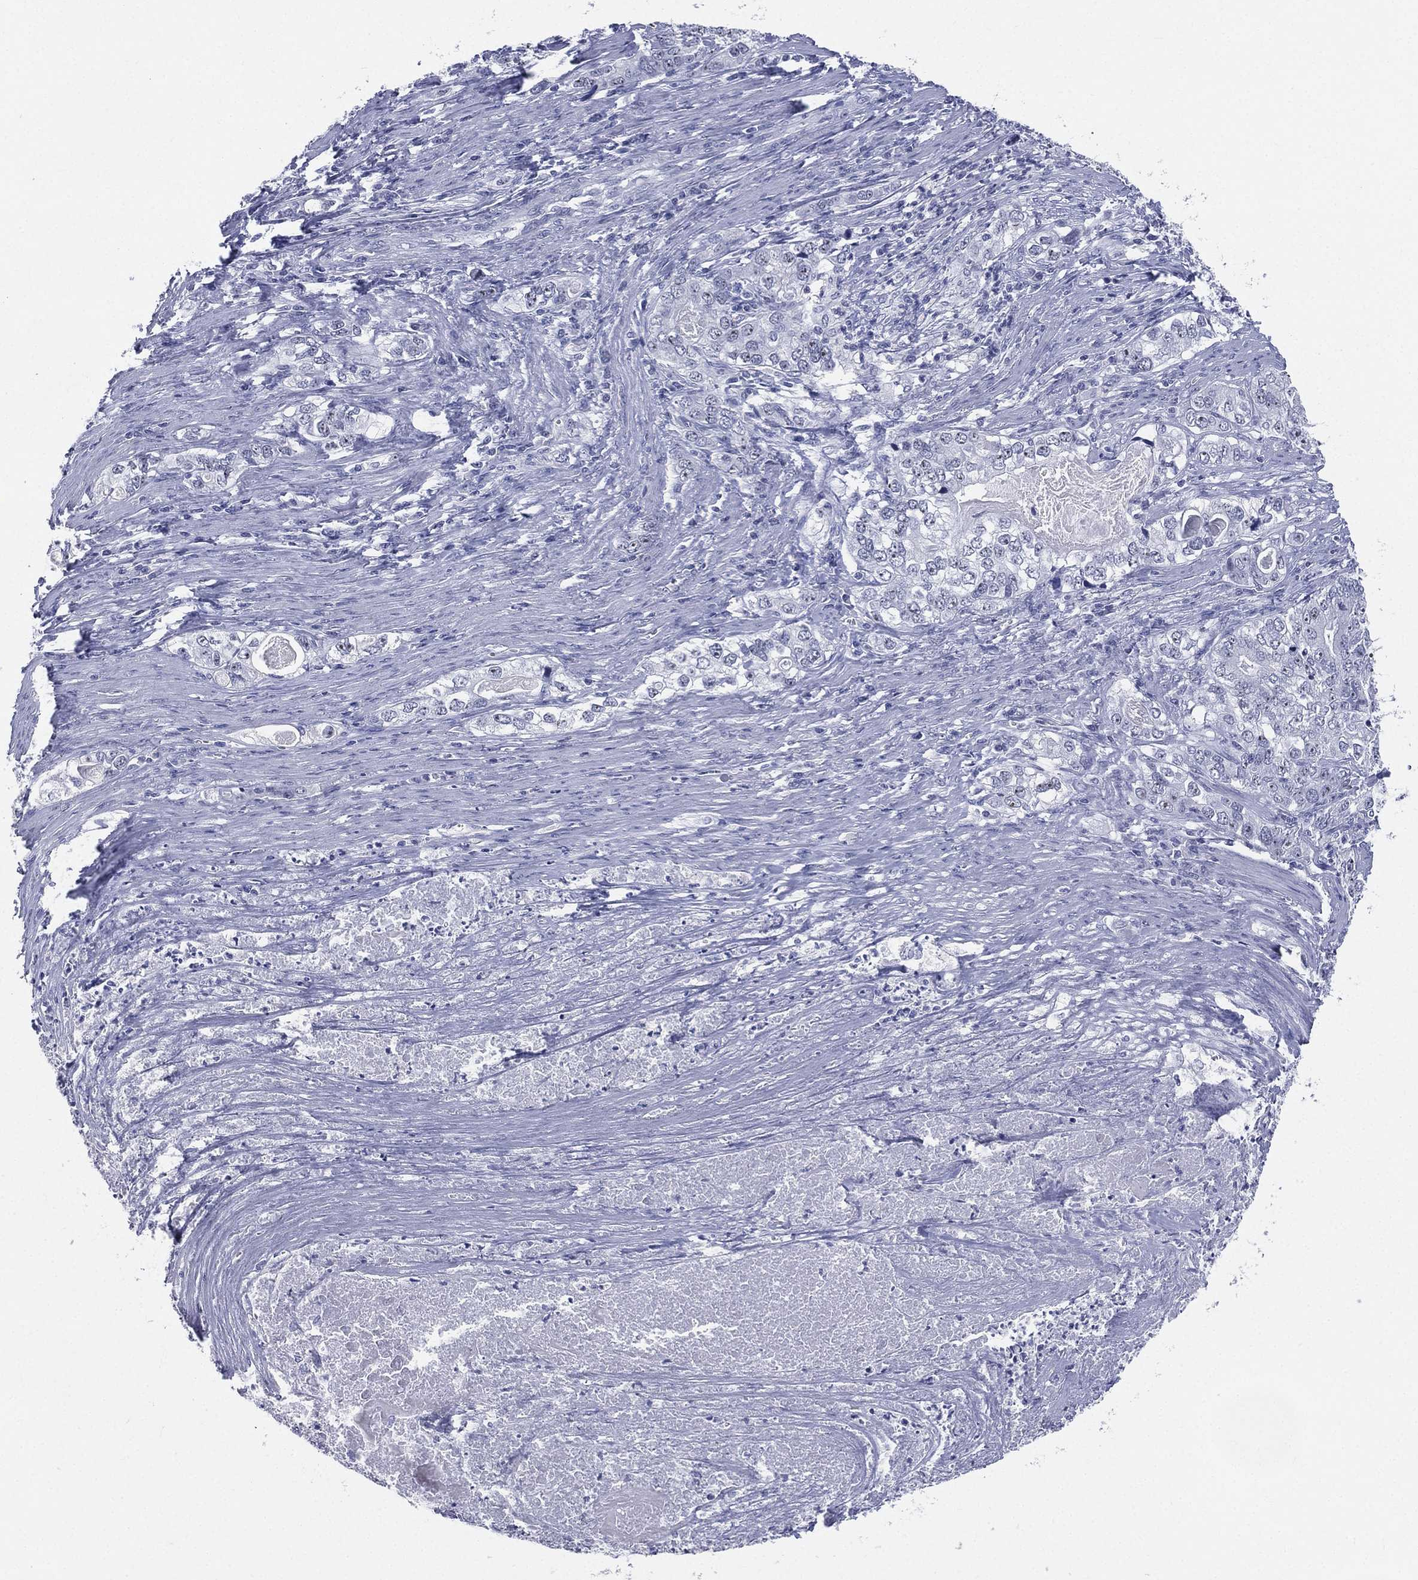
{"staining": {"intensity": "negative", "quantity": "none", "location": "none"}, "tissue": "stomach cancer", "cell_type": "Tumor cells", "image_type": "cancer", "snomed": [{"axis": "morphology", "description": "Adenocarcinoma, NOS"}, {"axis": "topography", "description": "Stomach, lower"}], "caption": "This is a micrograph of immunohistochemistry staining of stomach cancer (adenocarcinoma), which shows no expression in tumor cells.", "gene": "CD22", "patient": {"sex": "female", "age": 72}}